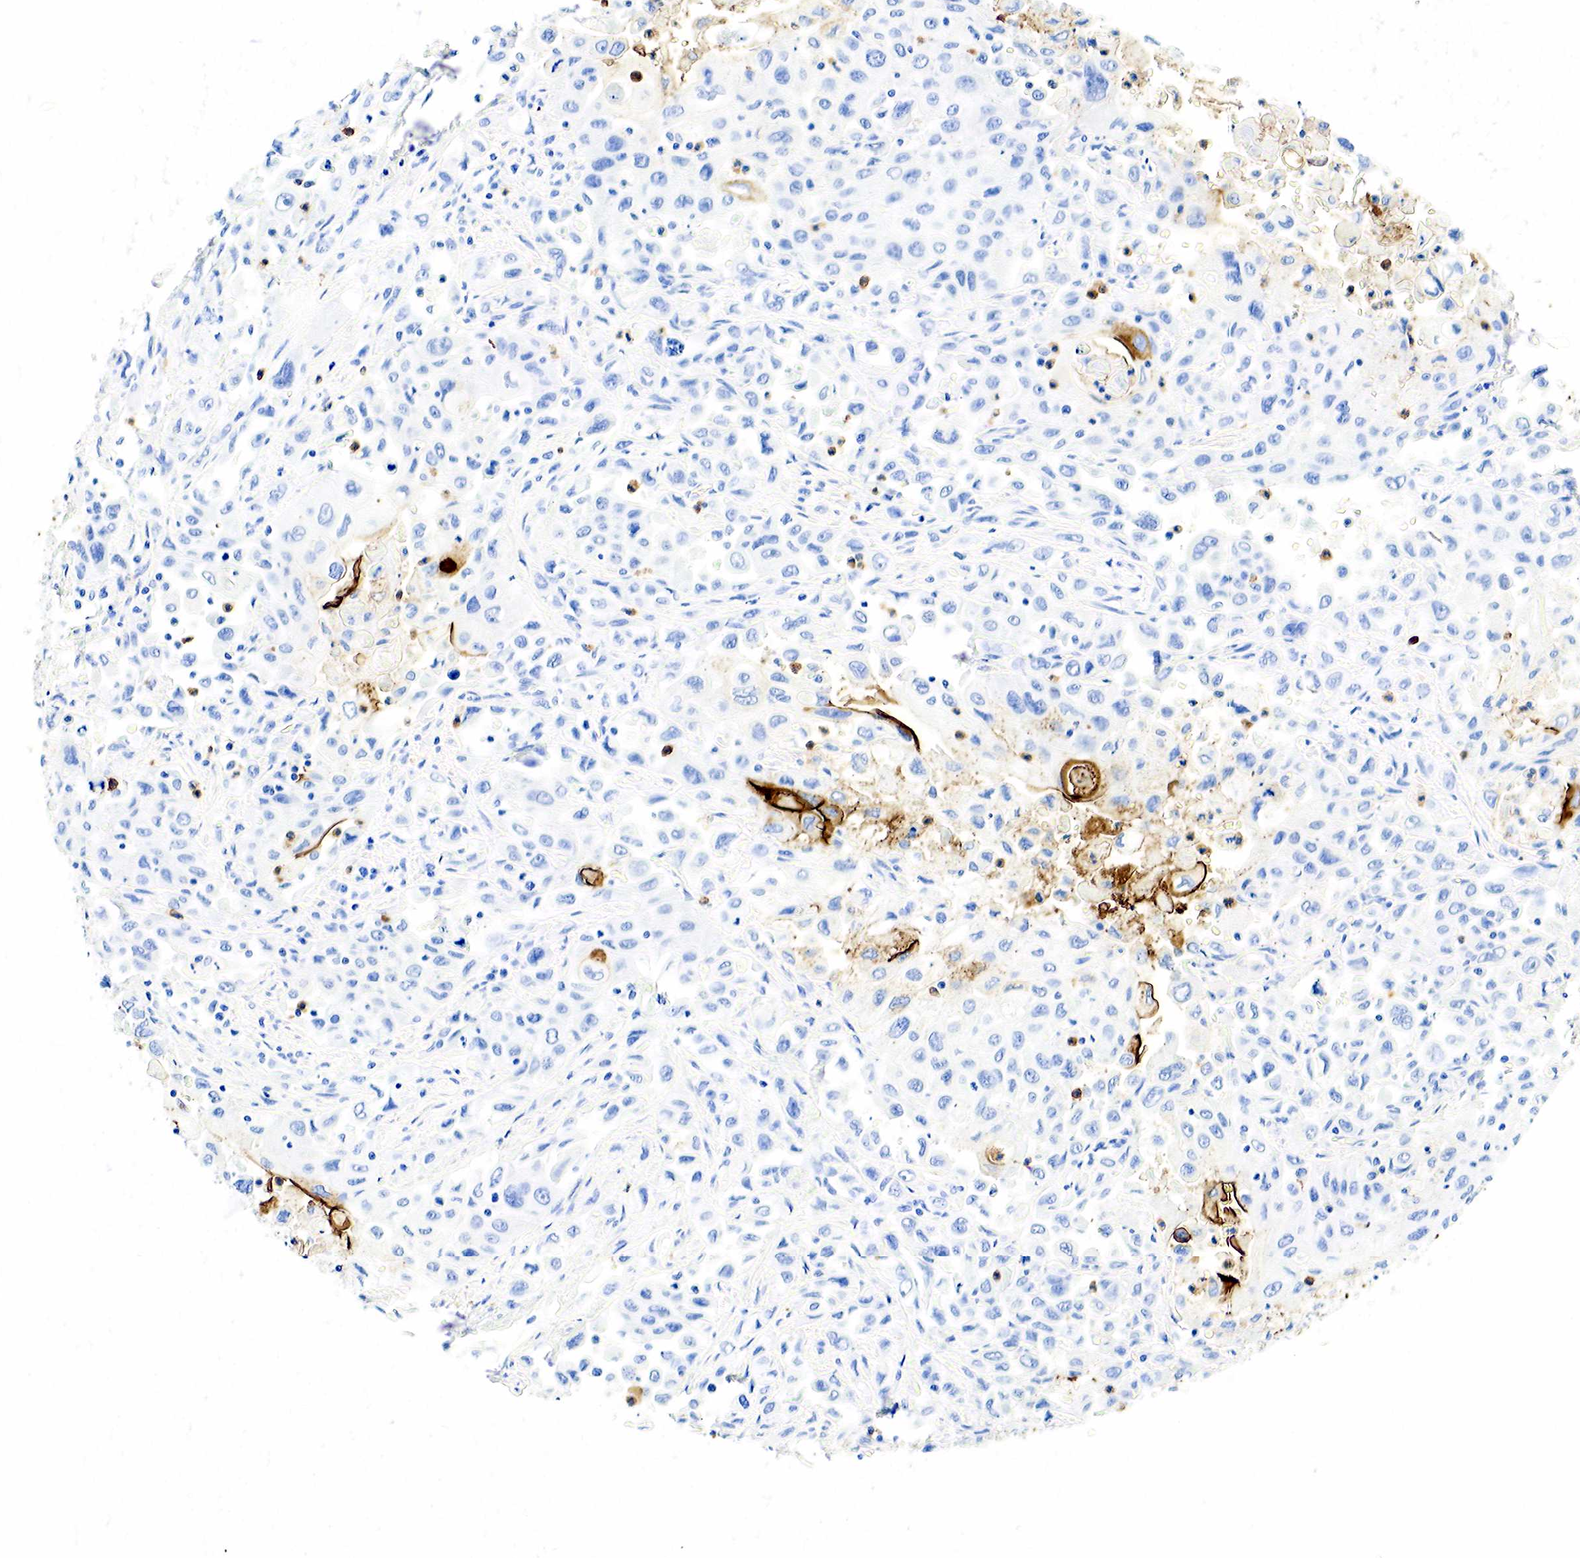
{"staining": {"intensity": "strong", "quantity": "<25%", "location": "cytoplasmic/membranous"}, "tissue": "pancreatic cancer", "cell_type": "Tumor cells", "image_type": "cancer", "snomed": [{"axis": "morphology", "description": "Adenocarcinoma, NOS"}, {"axis": "topography", "description": "Pancreas"}], "caption": "High-power microscopy captured an immunohistochemistry histopathology image of pancreatic cancer (adenocarcinoma), revealing strong cytoplasmic/membranous staining in approximately <25% of tumor cells.", "gene": "FUT4", "patient": {"sex": "male", "age": 70}}